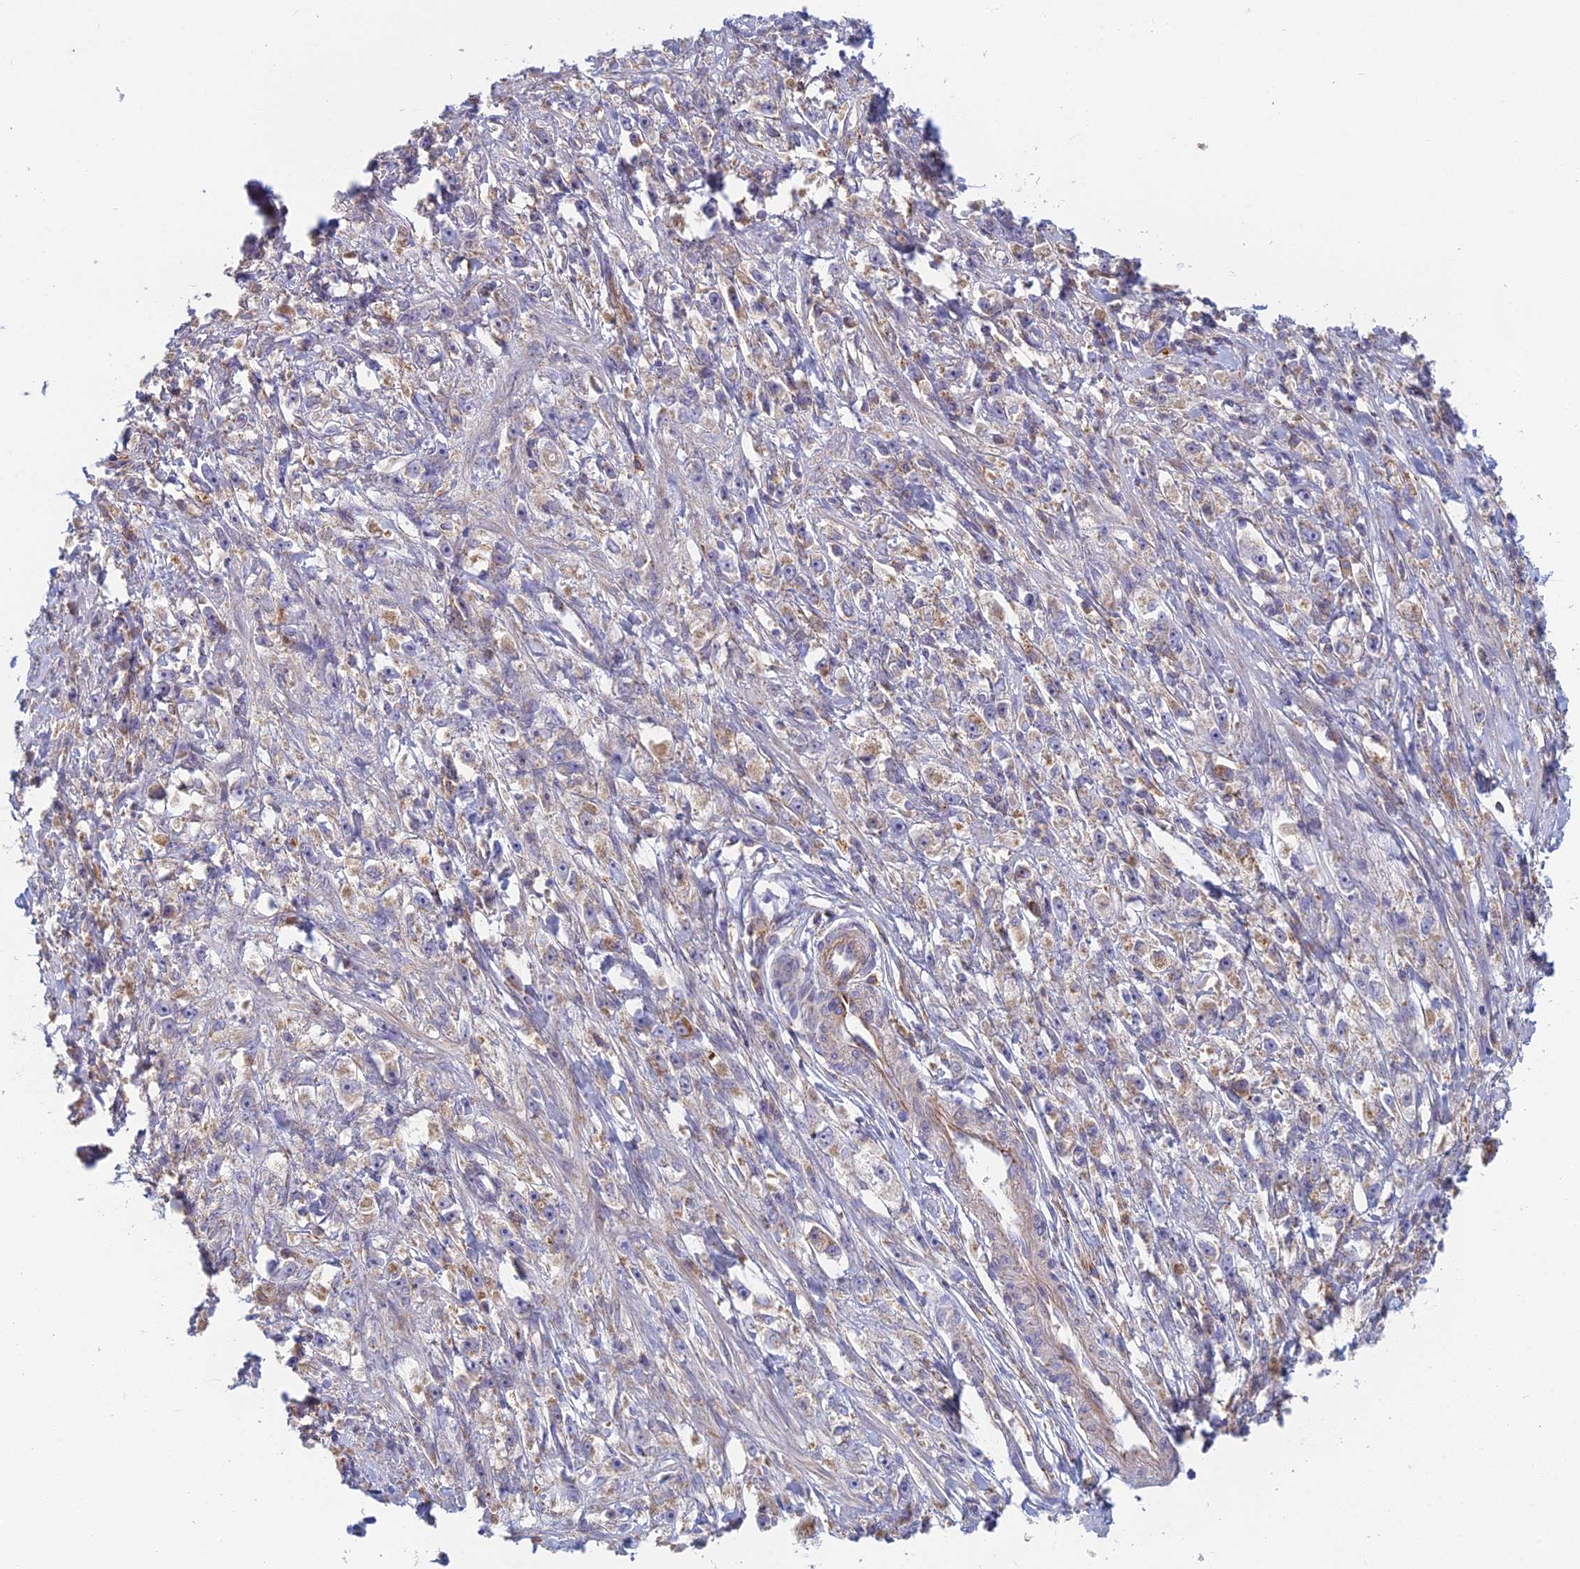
{"staining": {"intensity": "negative", "quantity": "none", "location": "none"}, "tissue": "stomach cancer", "cell_type": "Tumor cells", "image_type": "cancer", "snomed": [{"axis": "morphology", "description": "Adenocarcinoma, NOS"}, {"axis": "topography", "description": "Stomach"}], "caption": "Immunohistochemistry photomicrograph of neoplastic tissue: stomach adenocarcinoma stained with DAB (3,3'-diaminobenzidine) displays no significant protein positivity in tumor cells. Nuclei are stained in blue.", "gene": "IFTAP", "patient": {"sex": "female", "age": 59}}